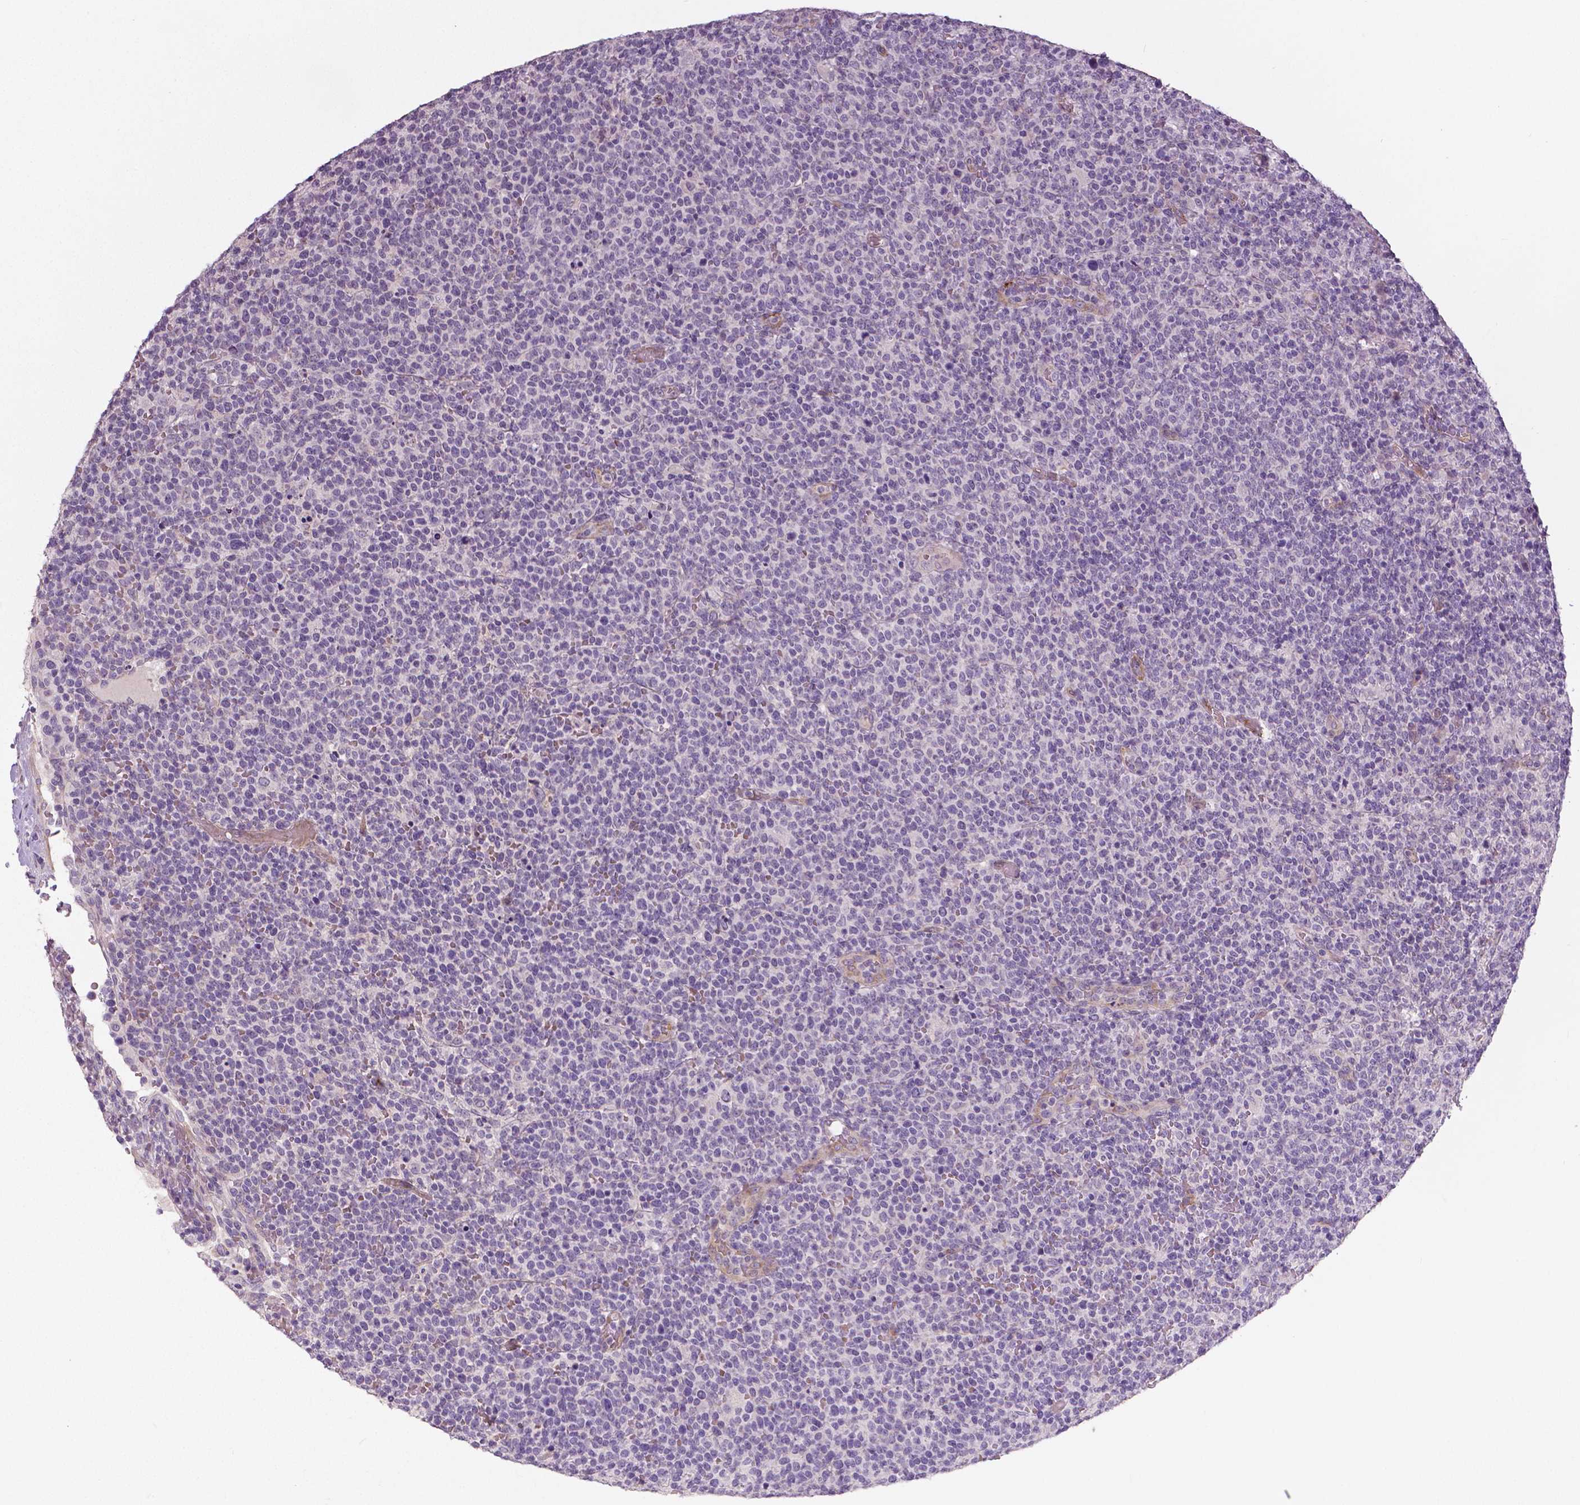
{"staining": {"intensity": "negative", "quantity": "none", "location": "none"}, "tissue": "lymphoma", "cell_type": "Tumor cells", "image_type": "cancer", "snomed": [{"axis": "morphology", "description": "Malignant lymphoma, non-Hodgkin's type, High grade"}, {"axis": "topography", "description": "Lymph node"}], "caption": "This is a micrograph of immunohistochemistry (IHC) staining of lymphoma, which shows no positivity in tumor cells.", "gene": "FLT1", "patient": {"sex": "male", "age": 61}}